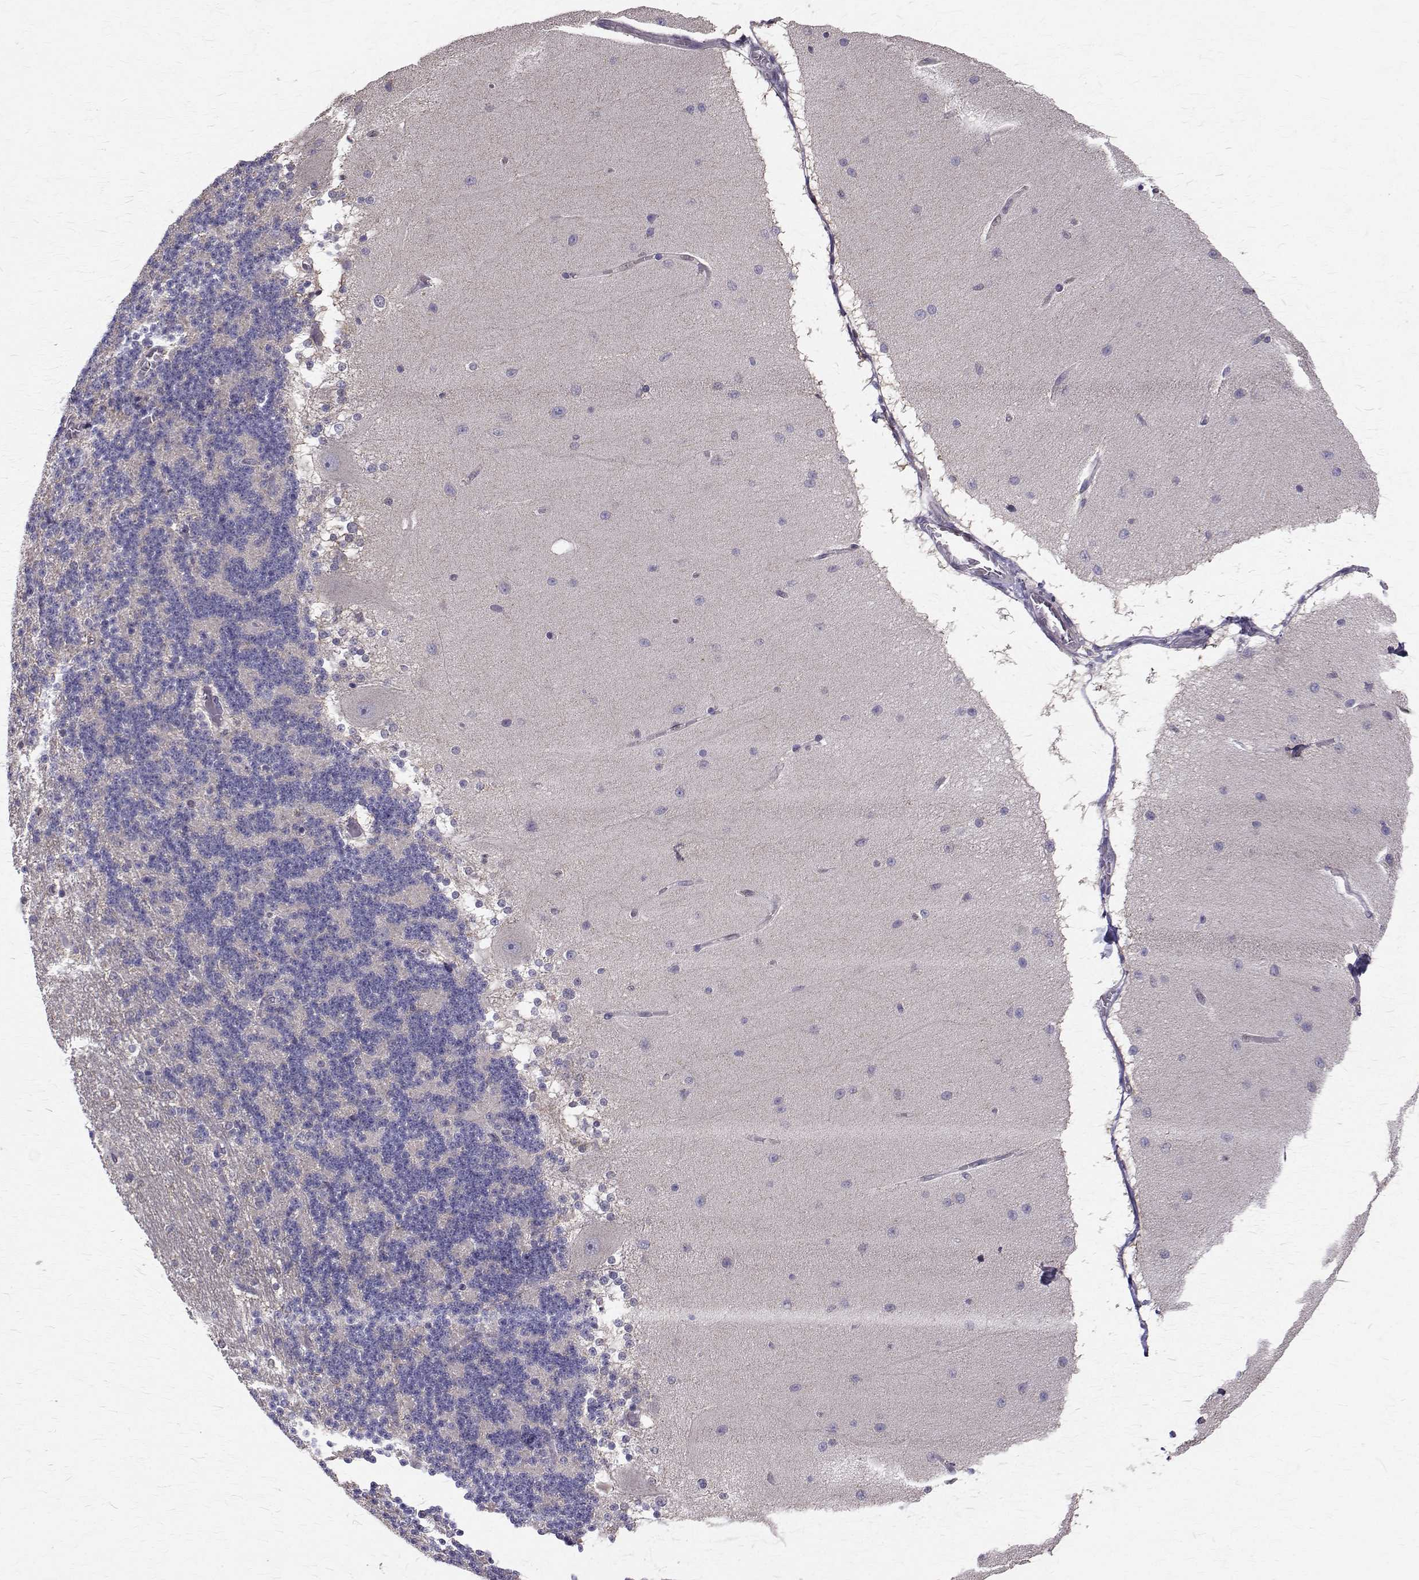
{"staining": {"intensity": "negative", "quantity": "none", "location": "none"}, "tissue": "cerebellum", "cell_type": "Cells in granular layer", "image_type": "normal", "snomed": [{"axis": "morphology", "description": "Normal tissue, NOS"}, {"axis": "topography", "description": "Cerebellum"}], "caption": "Photomicrograph shows no protein positivity in cells in granular layer of normal cerebellum.", "gene": "CCDC89", "patient": {"sex": "female", "age": 54}}